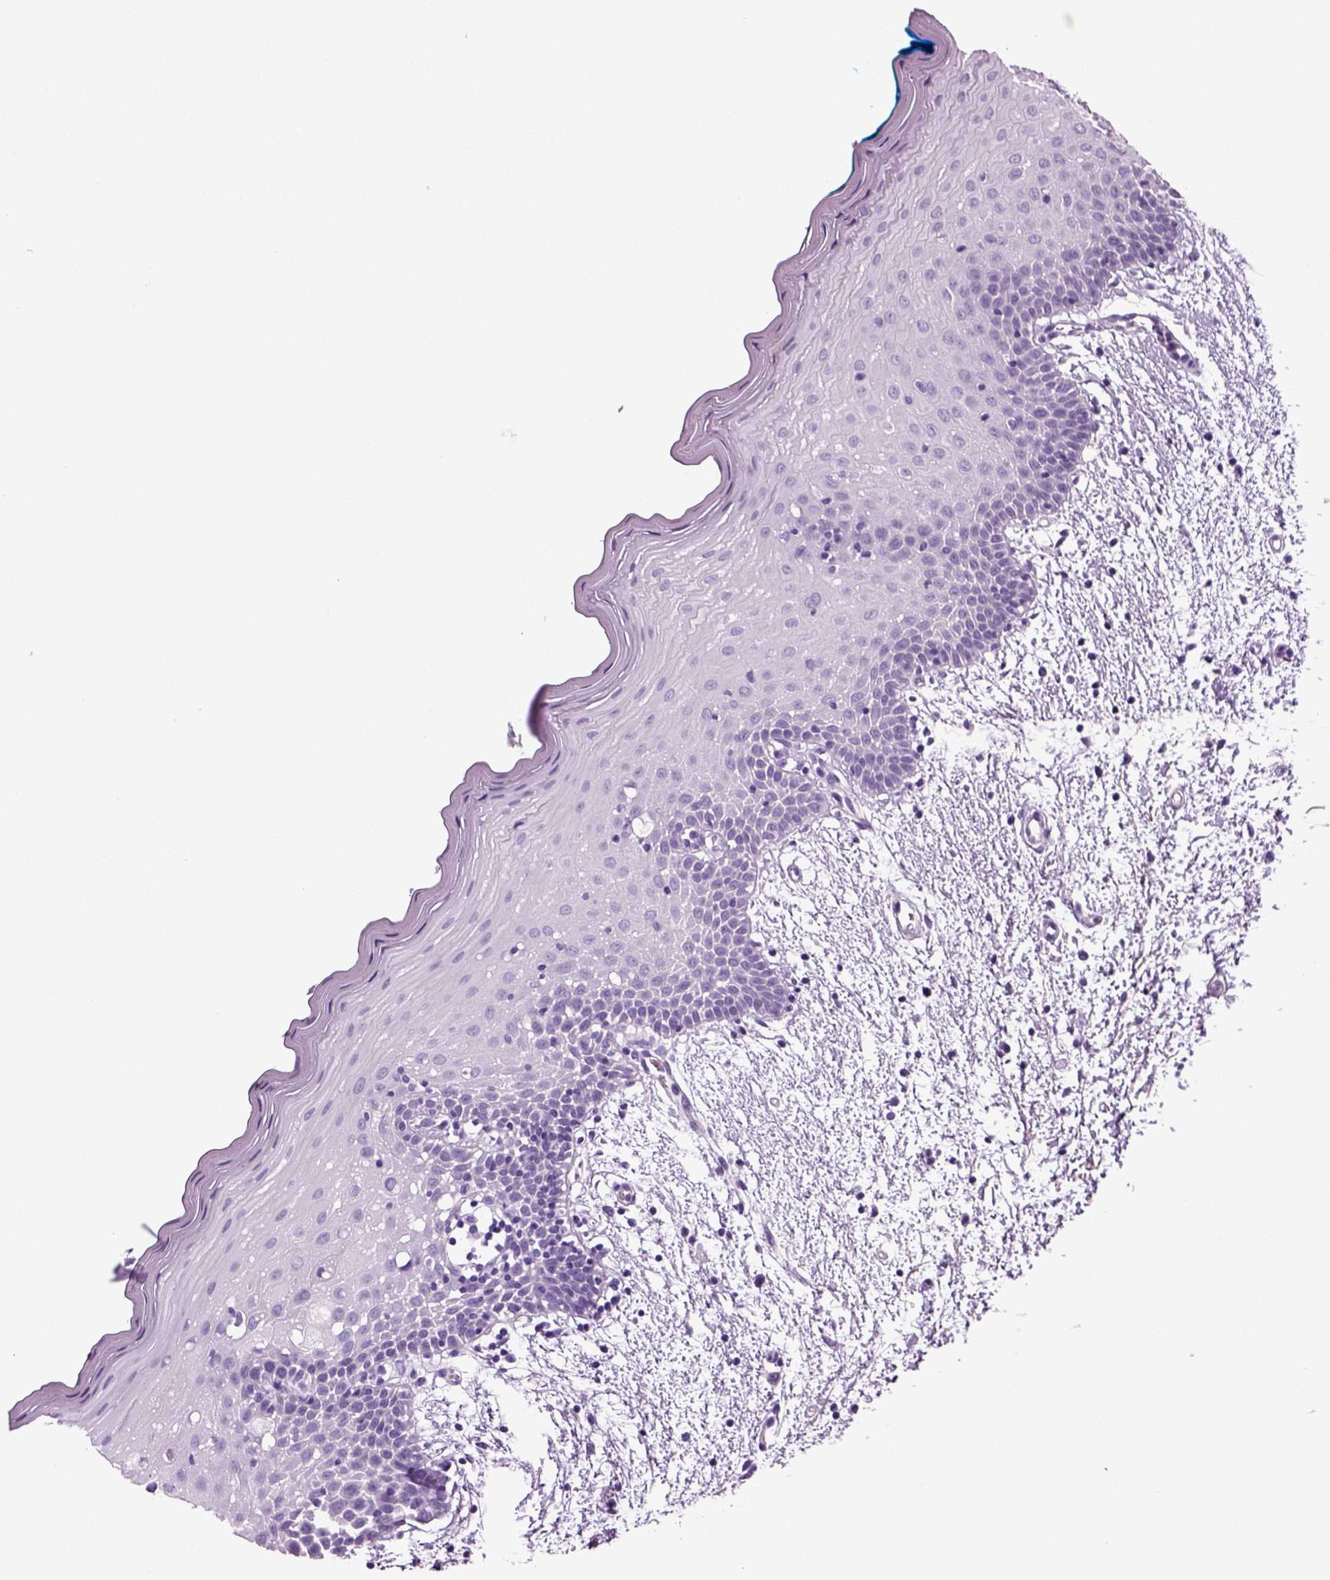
{"staining": {"intensity": "negative", "quantity": "none", "location": "none"}, "tissue": "oral mucosa", "cell_type": "Squamous epithelial cells", "image_type": "normal", "snomed": [{"axis": "morphology", "description": "Normal tissue, NOS"}, {"axis": "morphology", "description": "Squamous cell carcinoma, NOS"}, {"axis": "topography", "description": "Oral tissue"}, {"axis": "topography", "description": "Head-Neck"}], "caption": "An image of human oral mucosa is negative for staining in squamous epithelial cells. Brightfield microscopy of IHC stained with DAB (3,3'-diaminobenzidine) (brown) and hematoxylin (blue), captured at high magnification.", "gene": "CD109", "patient": {"sex": "female", "age": 75}}